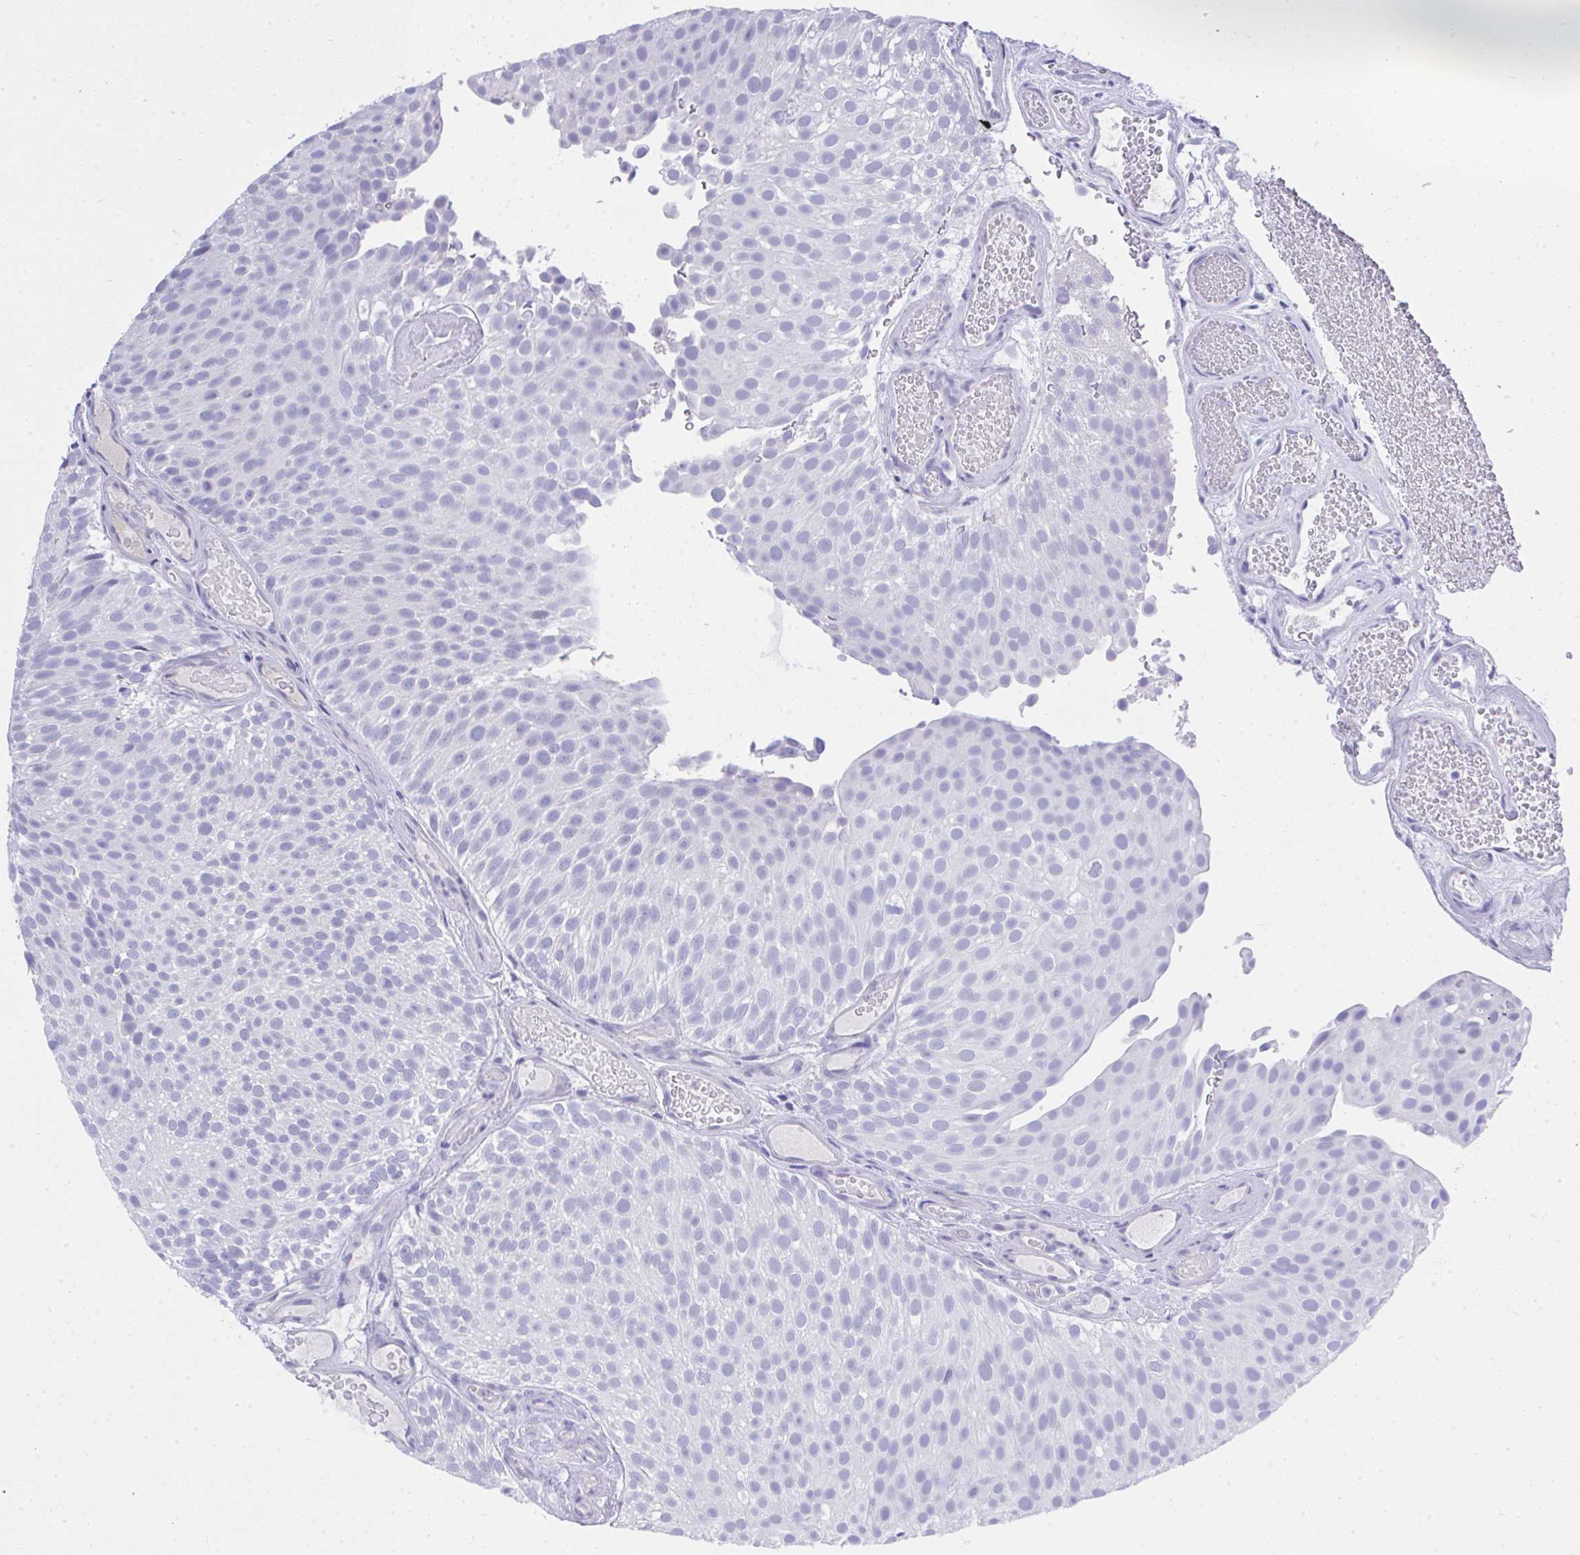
{"staining": {"intensity": "negative", "quantity": "none", "location": "none"}, "tissue": "urothelial cancer", "cell_type": "Tumor cells", "image_type": "cancer", "snomed": [{"axis": "morphology", "description": "Urothelial carcinoma, Low grade"}, {"axis": "topography", "description": "Urinary bladder"}], "caption": "A photomicrograph of urothelial carcinoma (low-grade) stained for a protein displays no brown staining in tumor cells.", "gene": "MS4A12", "patient": {"sex": "male", "age": 78}}